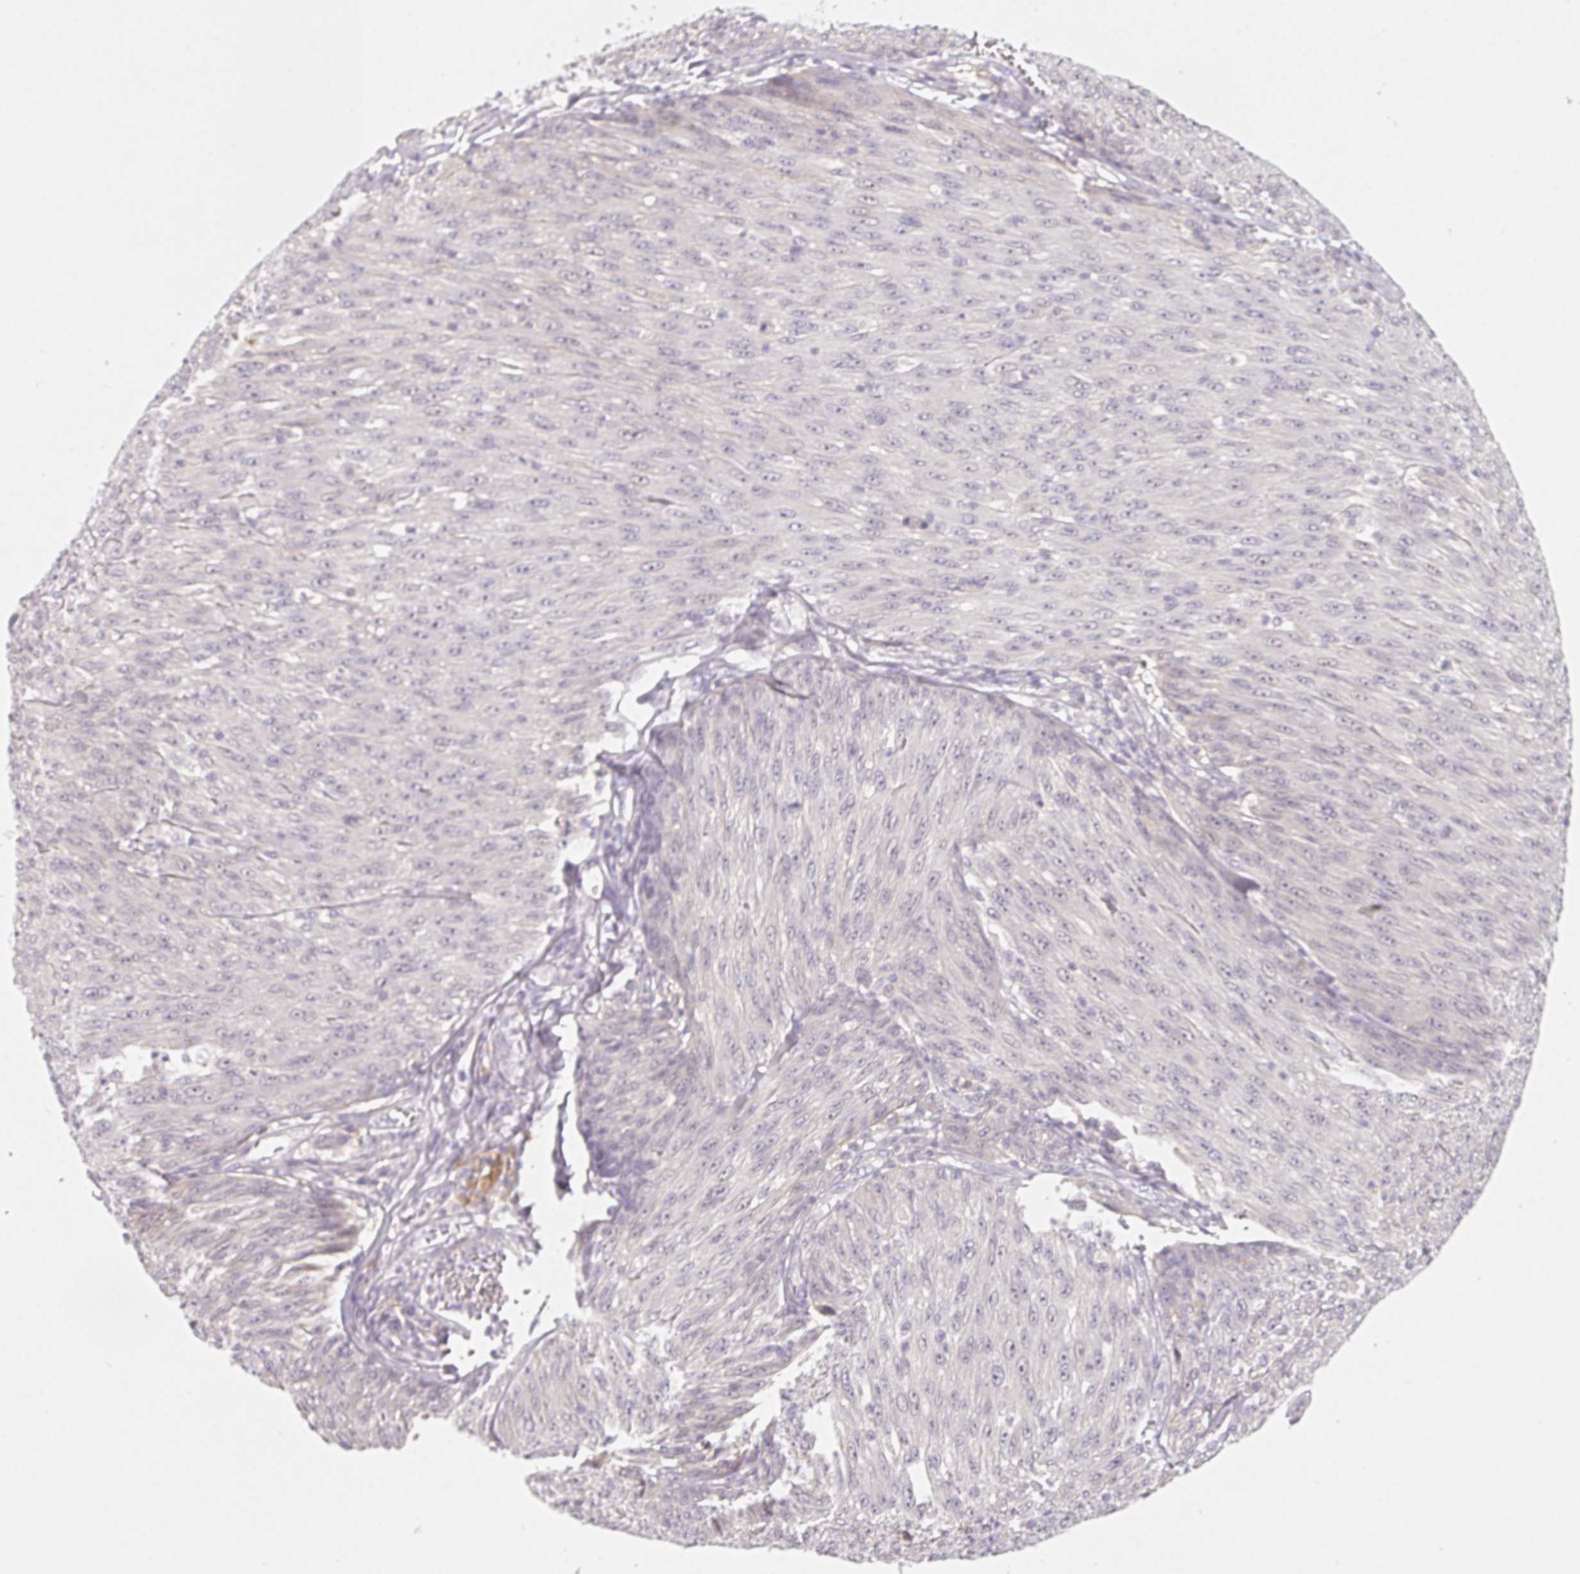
{"staining": {"intensity": "negative", "quantity": "none", "location": "none"}, "tissue": "melanoma", "cell_type": "Tumor cells", "image_type": "cancer", "snomed": [{"axis": "morphology", "description": "Malignant melanoma, NOS"}, {"axis": "topography", "description": "Skin"}], "caption": "IHC of human melanoma reveals no positivity in tumor cells. The staining is performed using DAB (3,3'-diaminobenzidine) brown chromogen with nuclei counter-stained in using hematoxylin.", "gene": "LRRC23", "patient": {"sex": "male", "age": 85}}